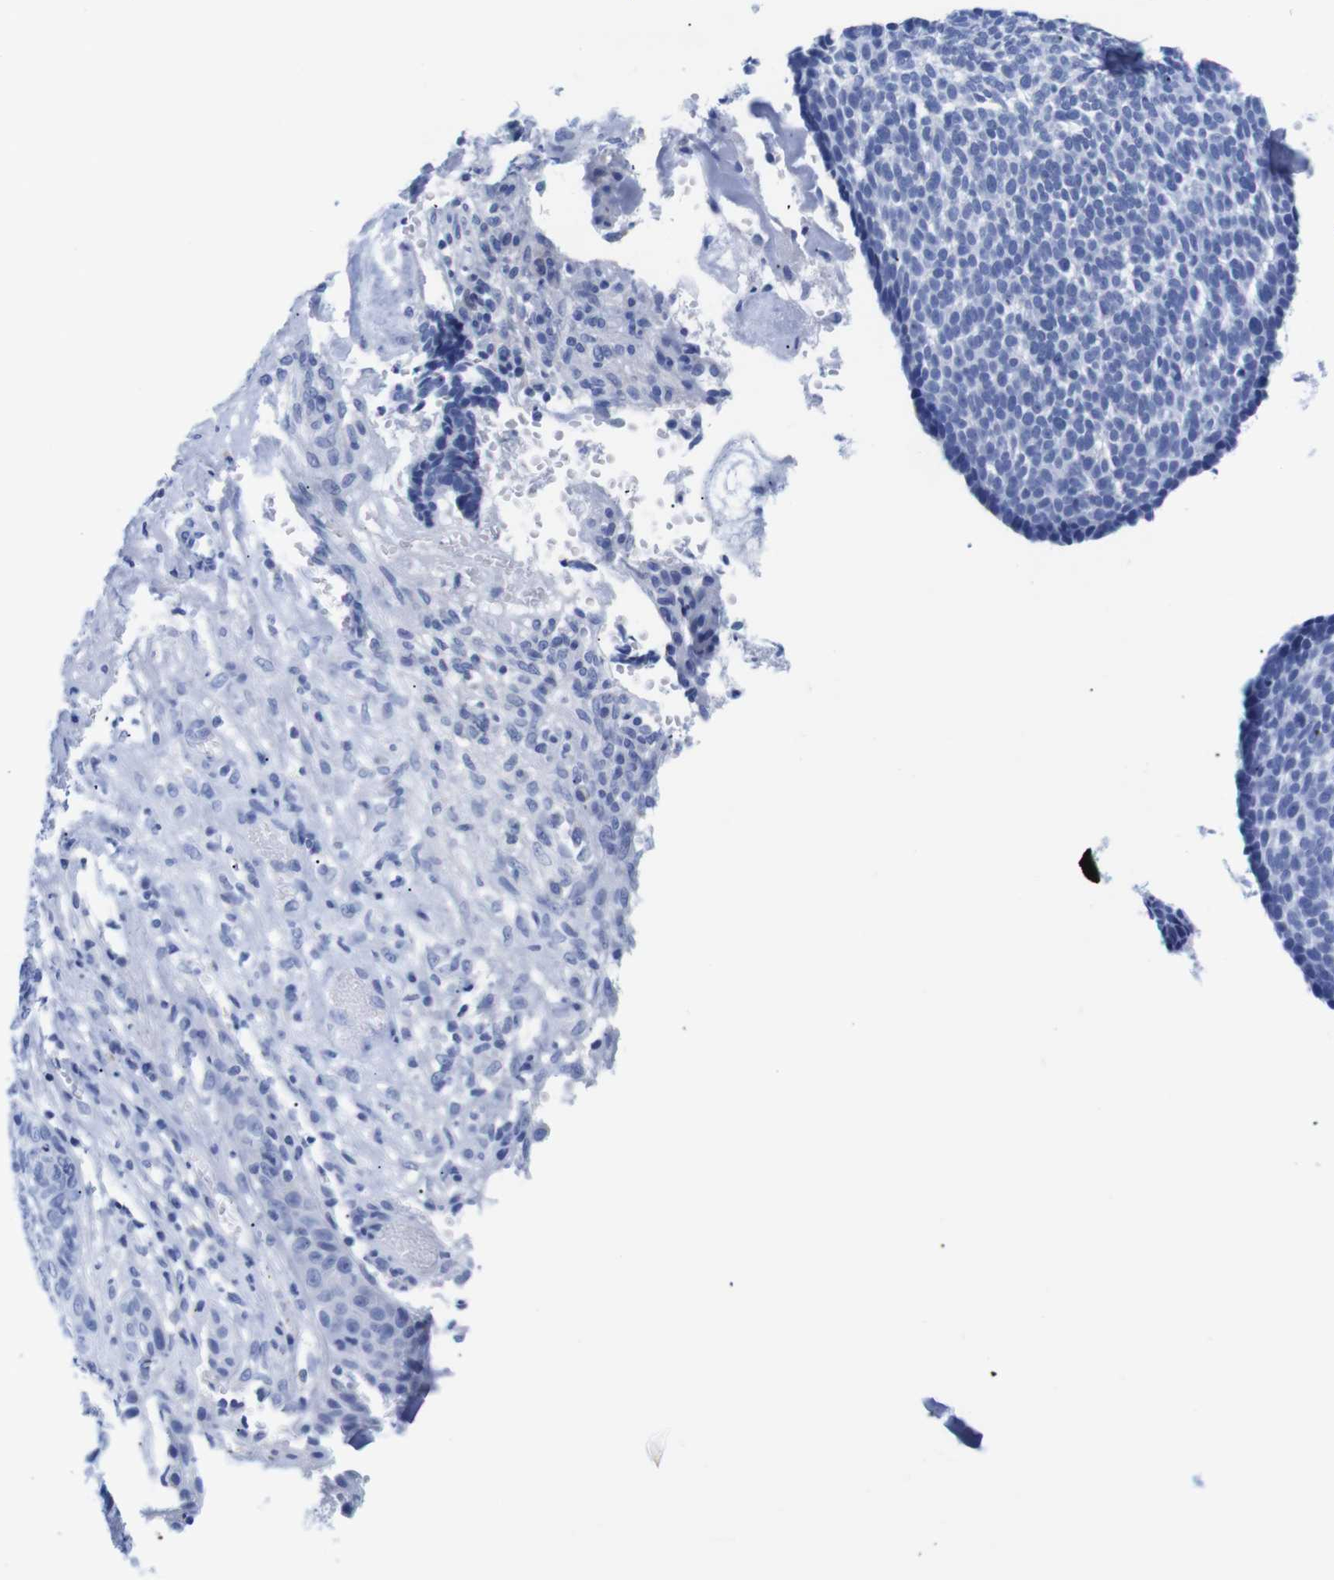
{"staining": {"intensity": "negative", "quantity": "none", "location": "none"}, "tissue": "skin cancer", "cell_type": "Tumor cells", "image_type": "cancer", "snomed": [{"axis": "morphology", "description": "Basal cell carcinoma"}, {"axis": "topography", "description": "Skin"}], "caption": "Tumor cells show no significant protein staining in skin cancer.", "gene": "LRRC55", "patient": {"sex": "male", "age": 84}}